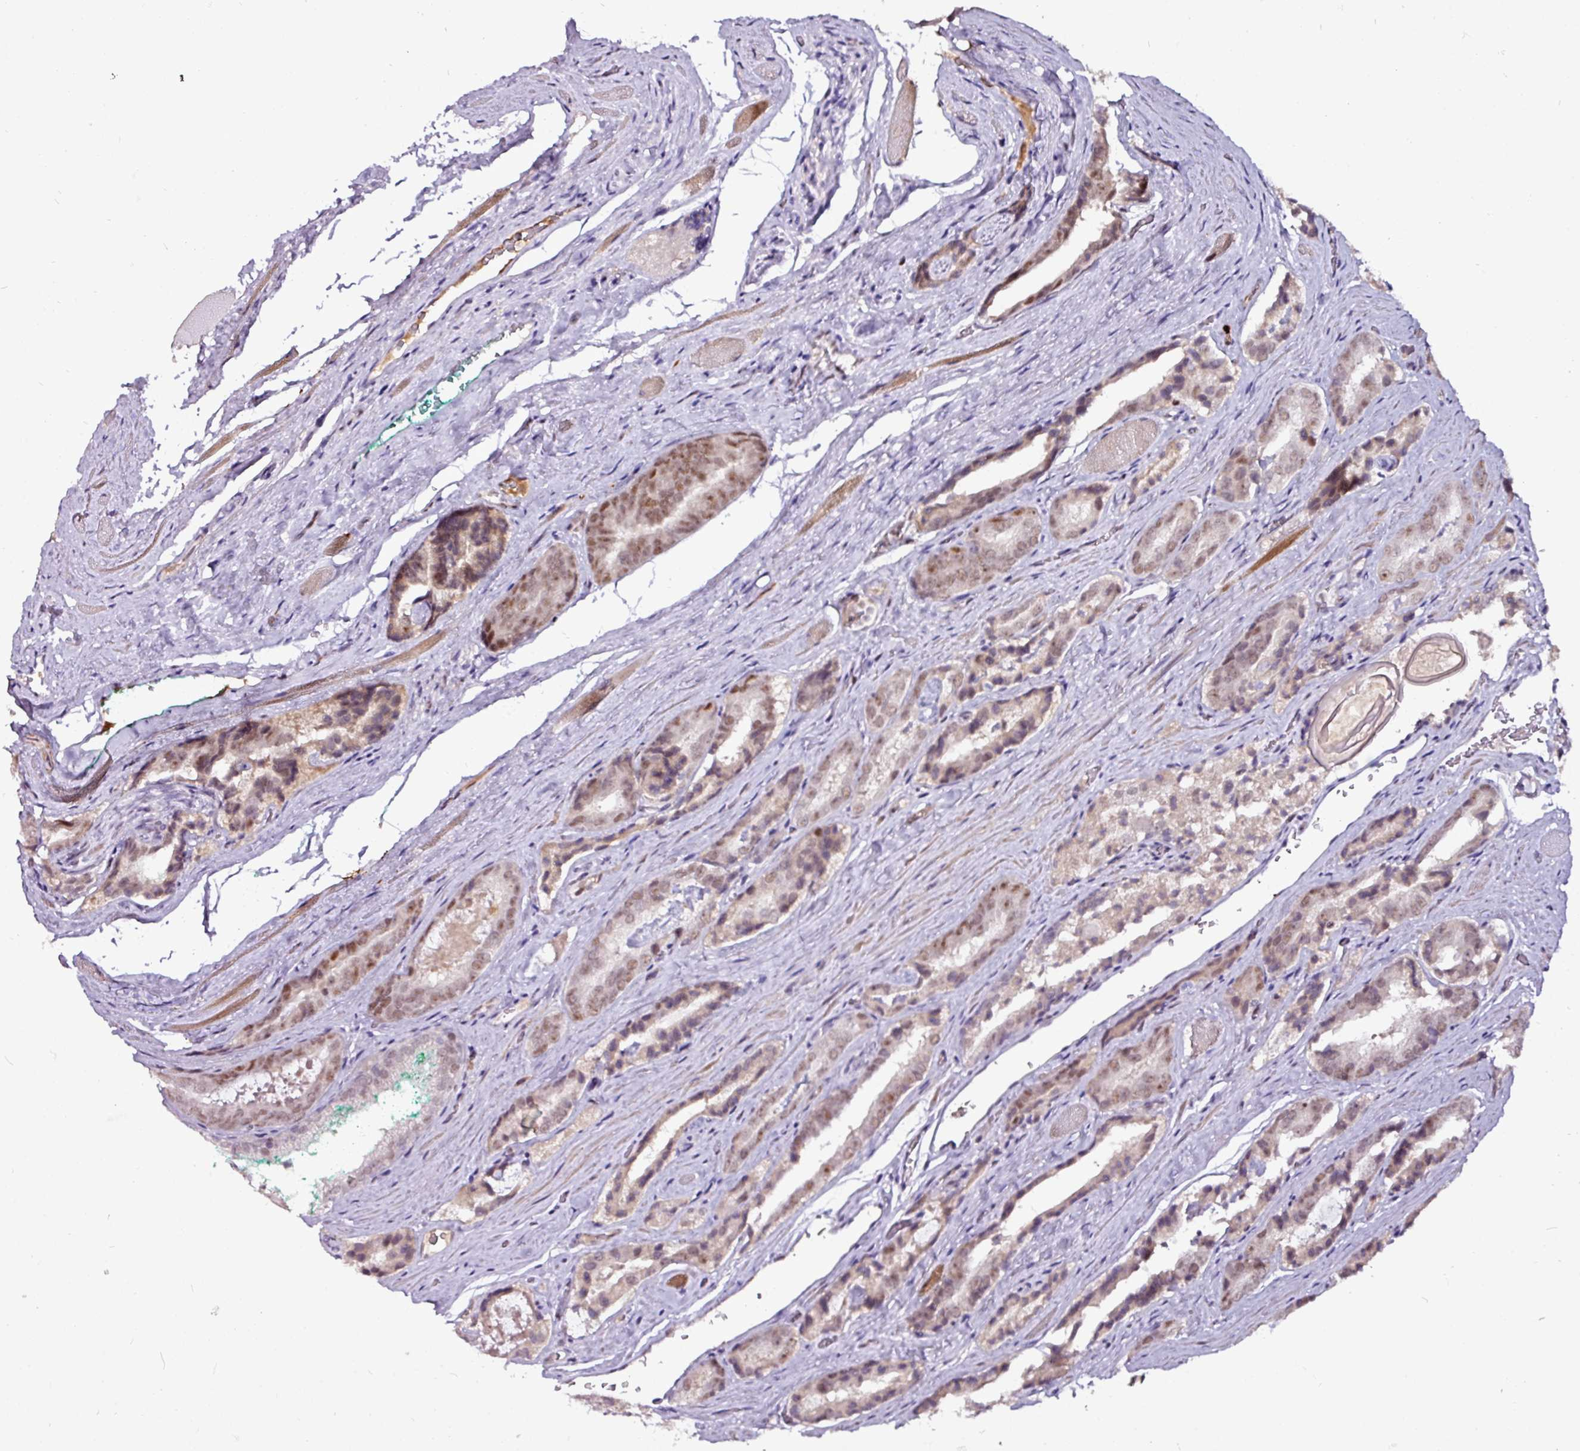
{"staining": {"intensity": "moderate", "quantity": "25%-75%", "location": "nuclear"}, "tissue": "prostate cancer", "cell_type": "Tumor cells", "image_type": "cancer", "snomed": [{"axis": "morphology", "description": "Adenocarcinoma, High grade"}, {"axis": "topography", "description": "Prostate"}], "caption": "A brown stain shows moderate nuclear positivity of a protein in prostate cancer tumor cells.", "gene": "KLF16", "patient": {"sex": "male", "age": 72}}